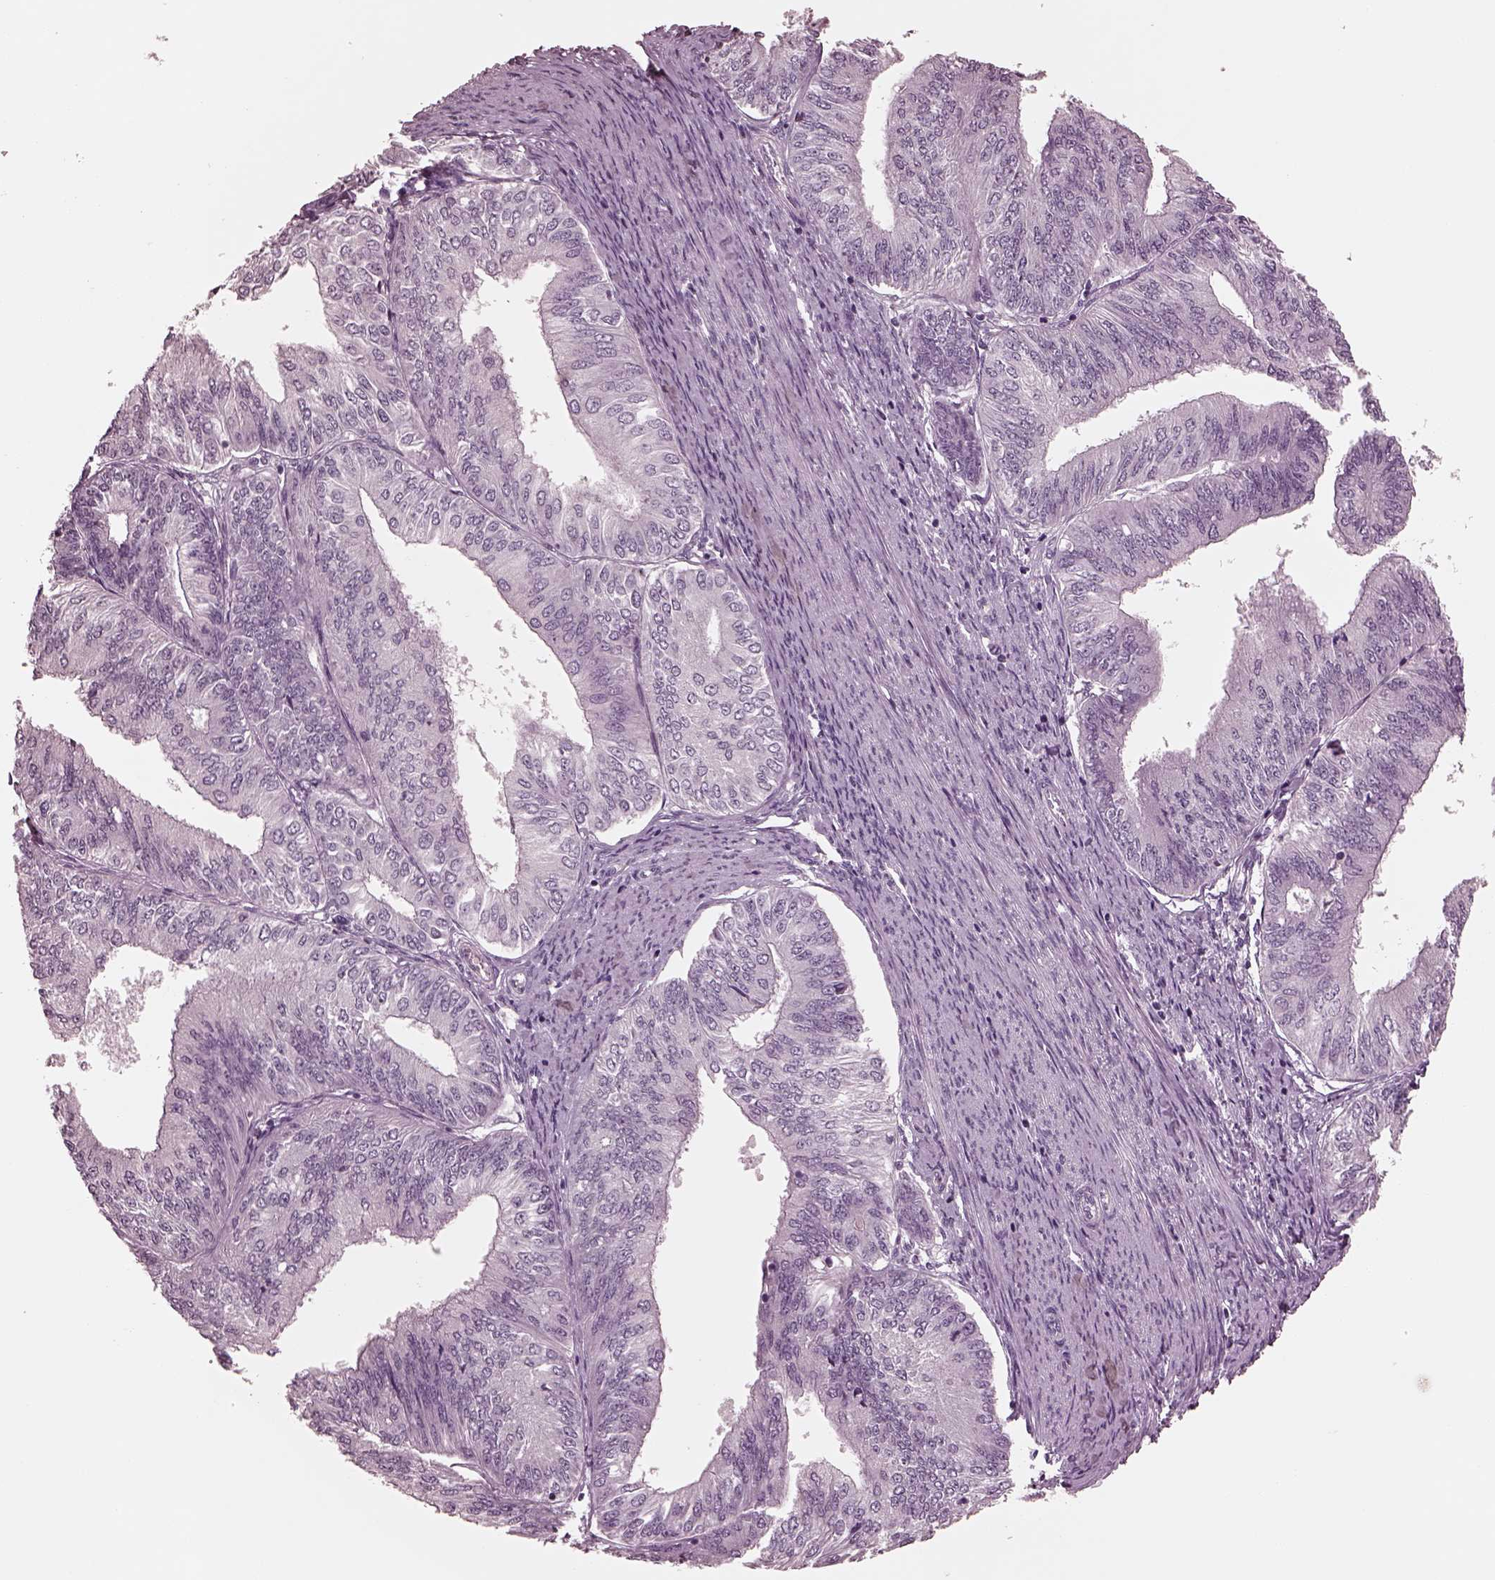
{"staining": {"intensity": "negative", "quantity": "none", "location": "none"}, "tissue": "endometrial cancer", "cell_type": "Tumor cells", "image_type": "cancer", "snomed": [{"axis": "morphology", "description": "Adenocarcinoma, NOS"}, {"axis": "topography", "description": "Endometrium"}], "caption": "Immunohistochemical staining of human endometrial cancer exhibits no significant staining in tumor cells.", "gene": "CGA", "patient": {"sex": "female", "age": 58}}